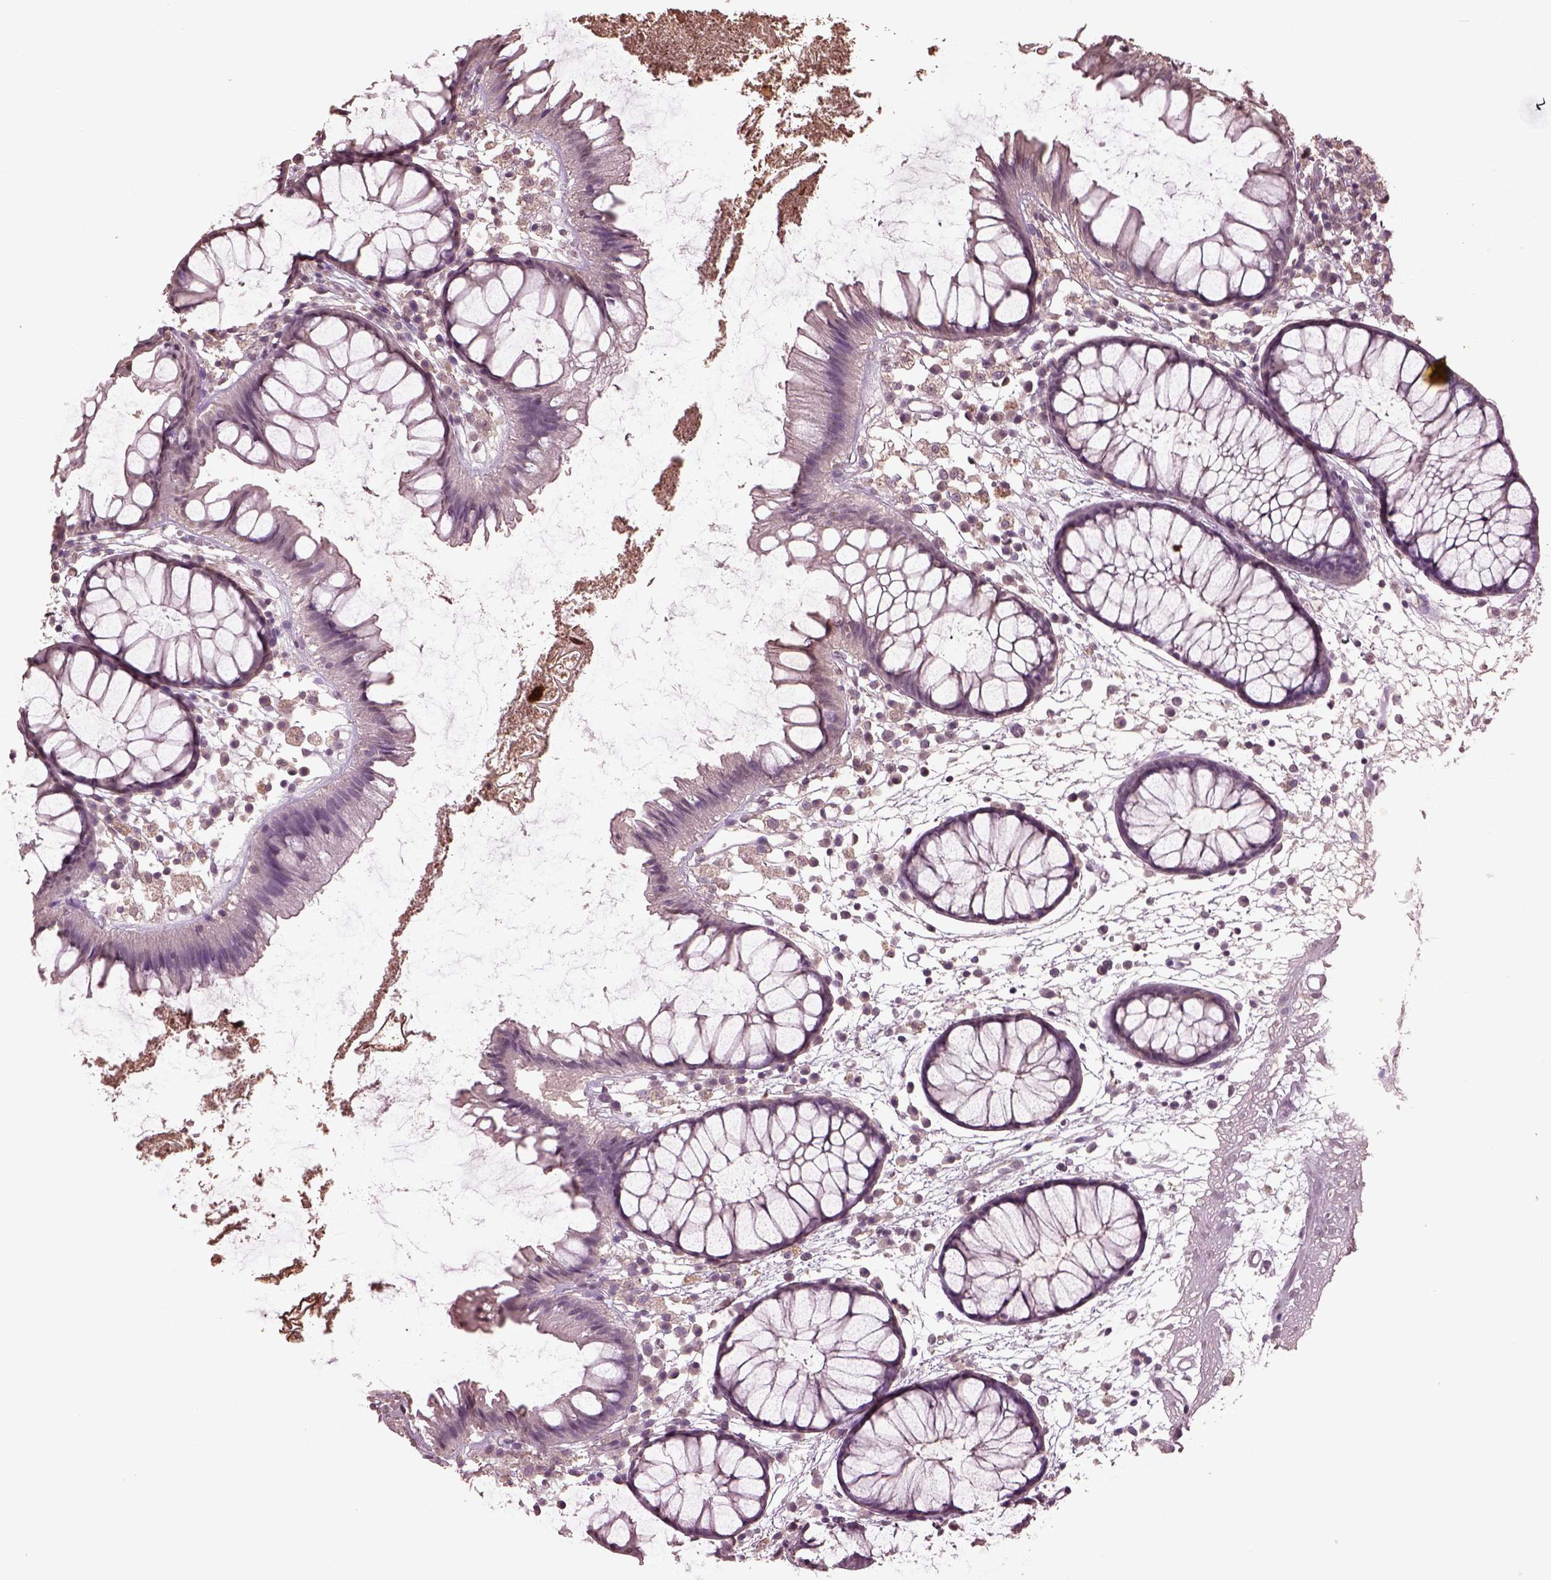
{"staining": {"intensity": "negative", "quantity": "none", "location": "none"}, "tissue": "colon", "cell_type": "Endothelial cells", "image_type": "normal", "snomed": [{"axis": "morphology", "description": "Normal tissue, NOS"}, {"axis": "morphology", "description": "Adenocarcinoma, NOS"}, {"axis": "topography", "description": "Colon"}], "caption": "An immunohistochemistry (IHC) histopathology image of unremarkable colon is shown. There is no staining in endothelial cells of colon. (DAB immunohistochemistry (IHC), high magnification).", "gene": "CPT1C", "patient": {"sex": "male", "age": 65}}